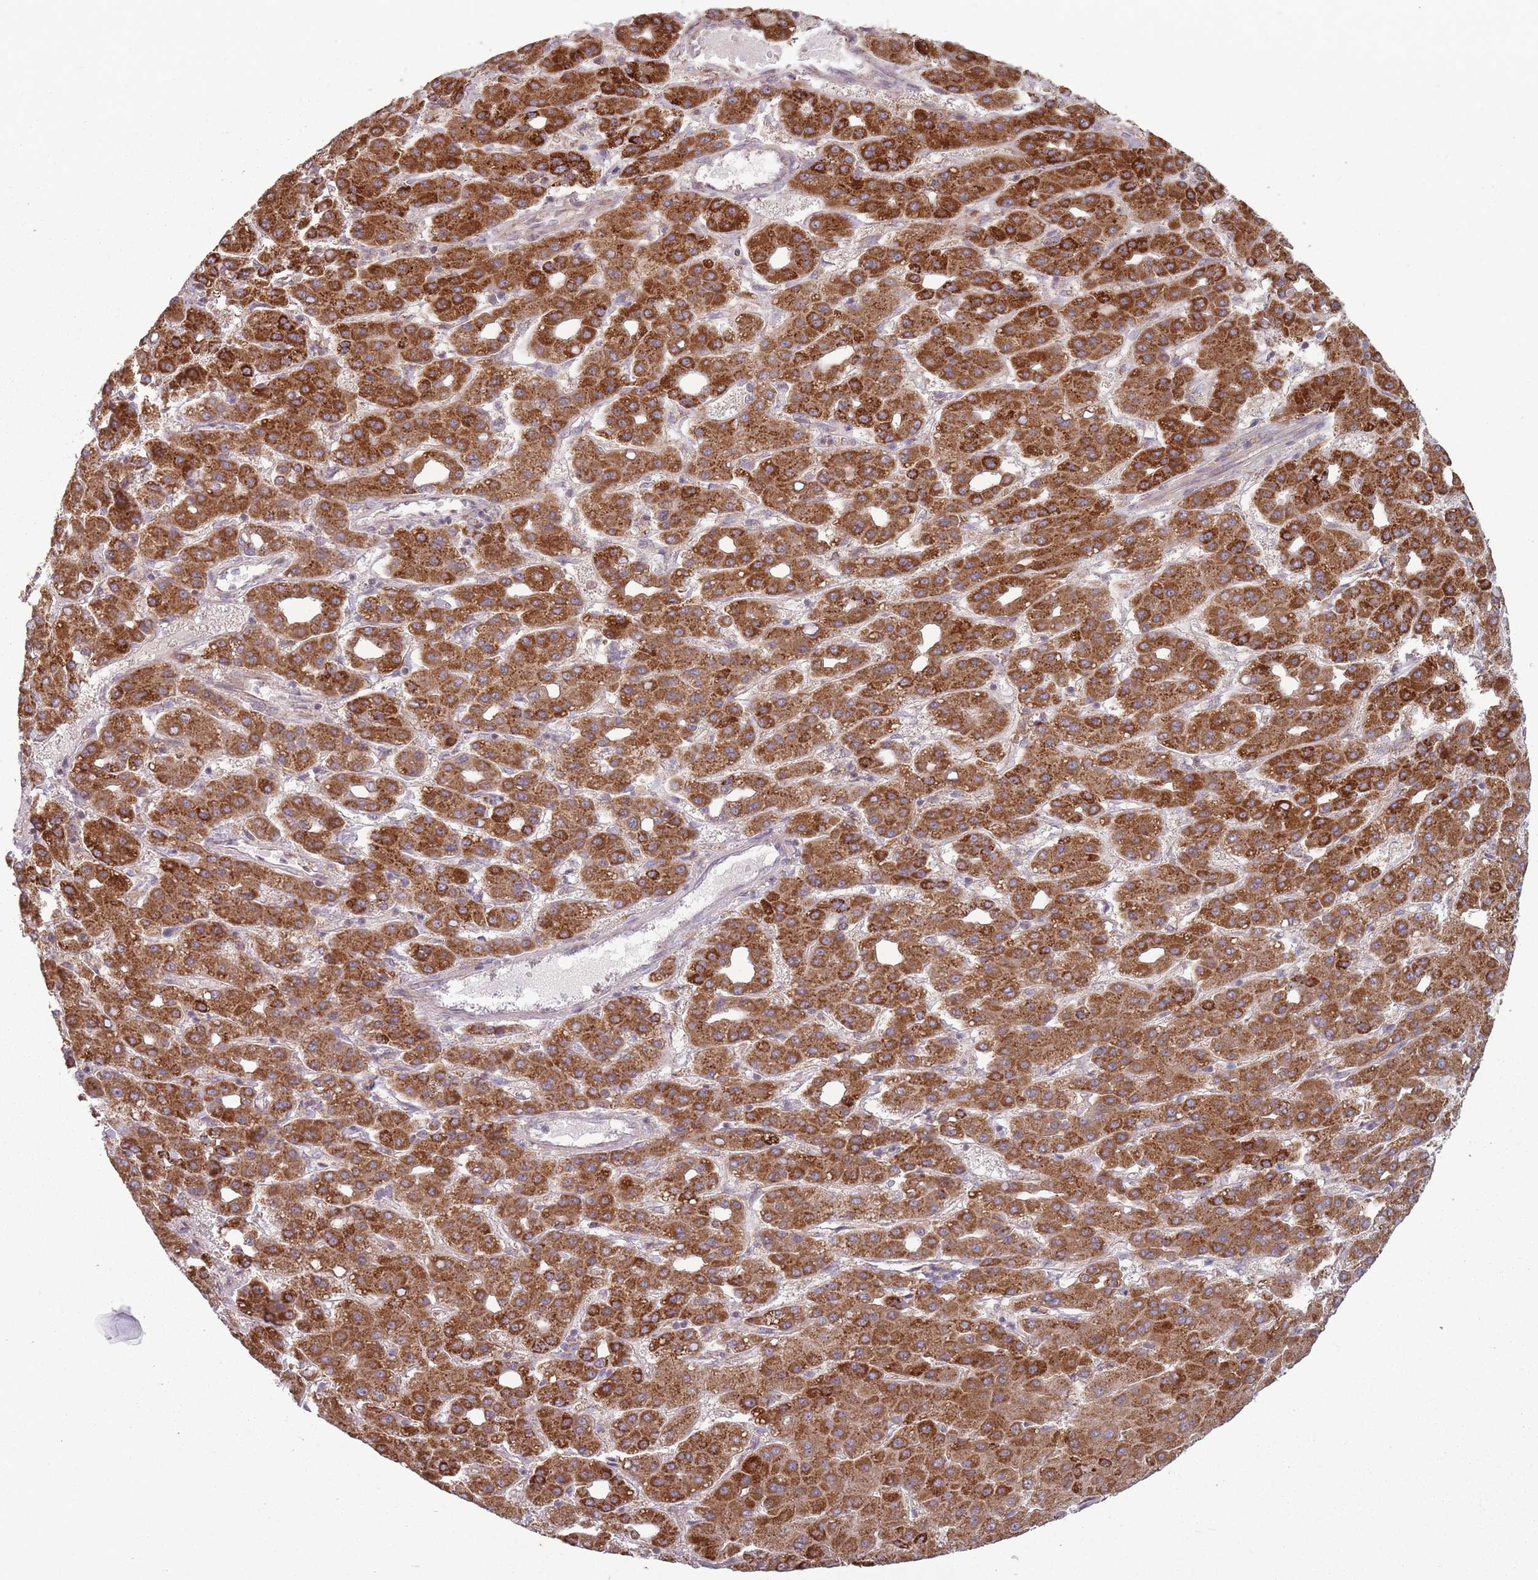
{"staining": {"intensity": "strong", "quantity": ">75%", "location": "cytoplasmic/membranous"}, "tissue": "liver cancer", "cell_type": "Tumor cells", "image_type": "cancer", "snomed": [{"axis": "morphology", "description": "Carcinoma, Hepatocellular, NOS"}, {"axis": "topography", "description": "Liver"}], "caption": "Protein expression analysis of hepatocellular carcinoma (liver) reveals strong cytoplasmic/membranous expression in about >75% of tumor cells. (Stains: DAB in brown, nuclei in blue, Microscopy: brightfield microscopy at high magnification).", "gene": "OR10Q1", "patient": {"sex": "male", "age": 65}}